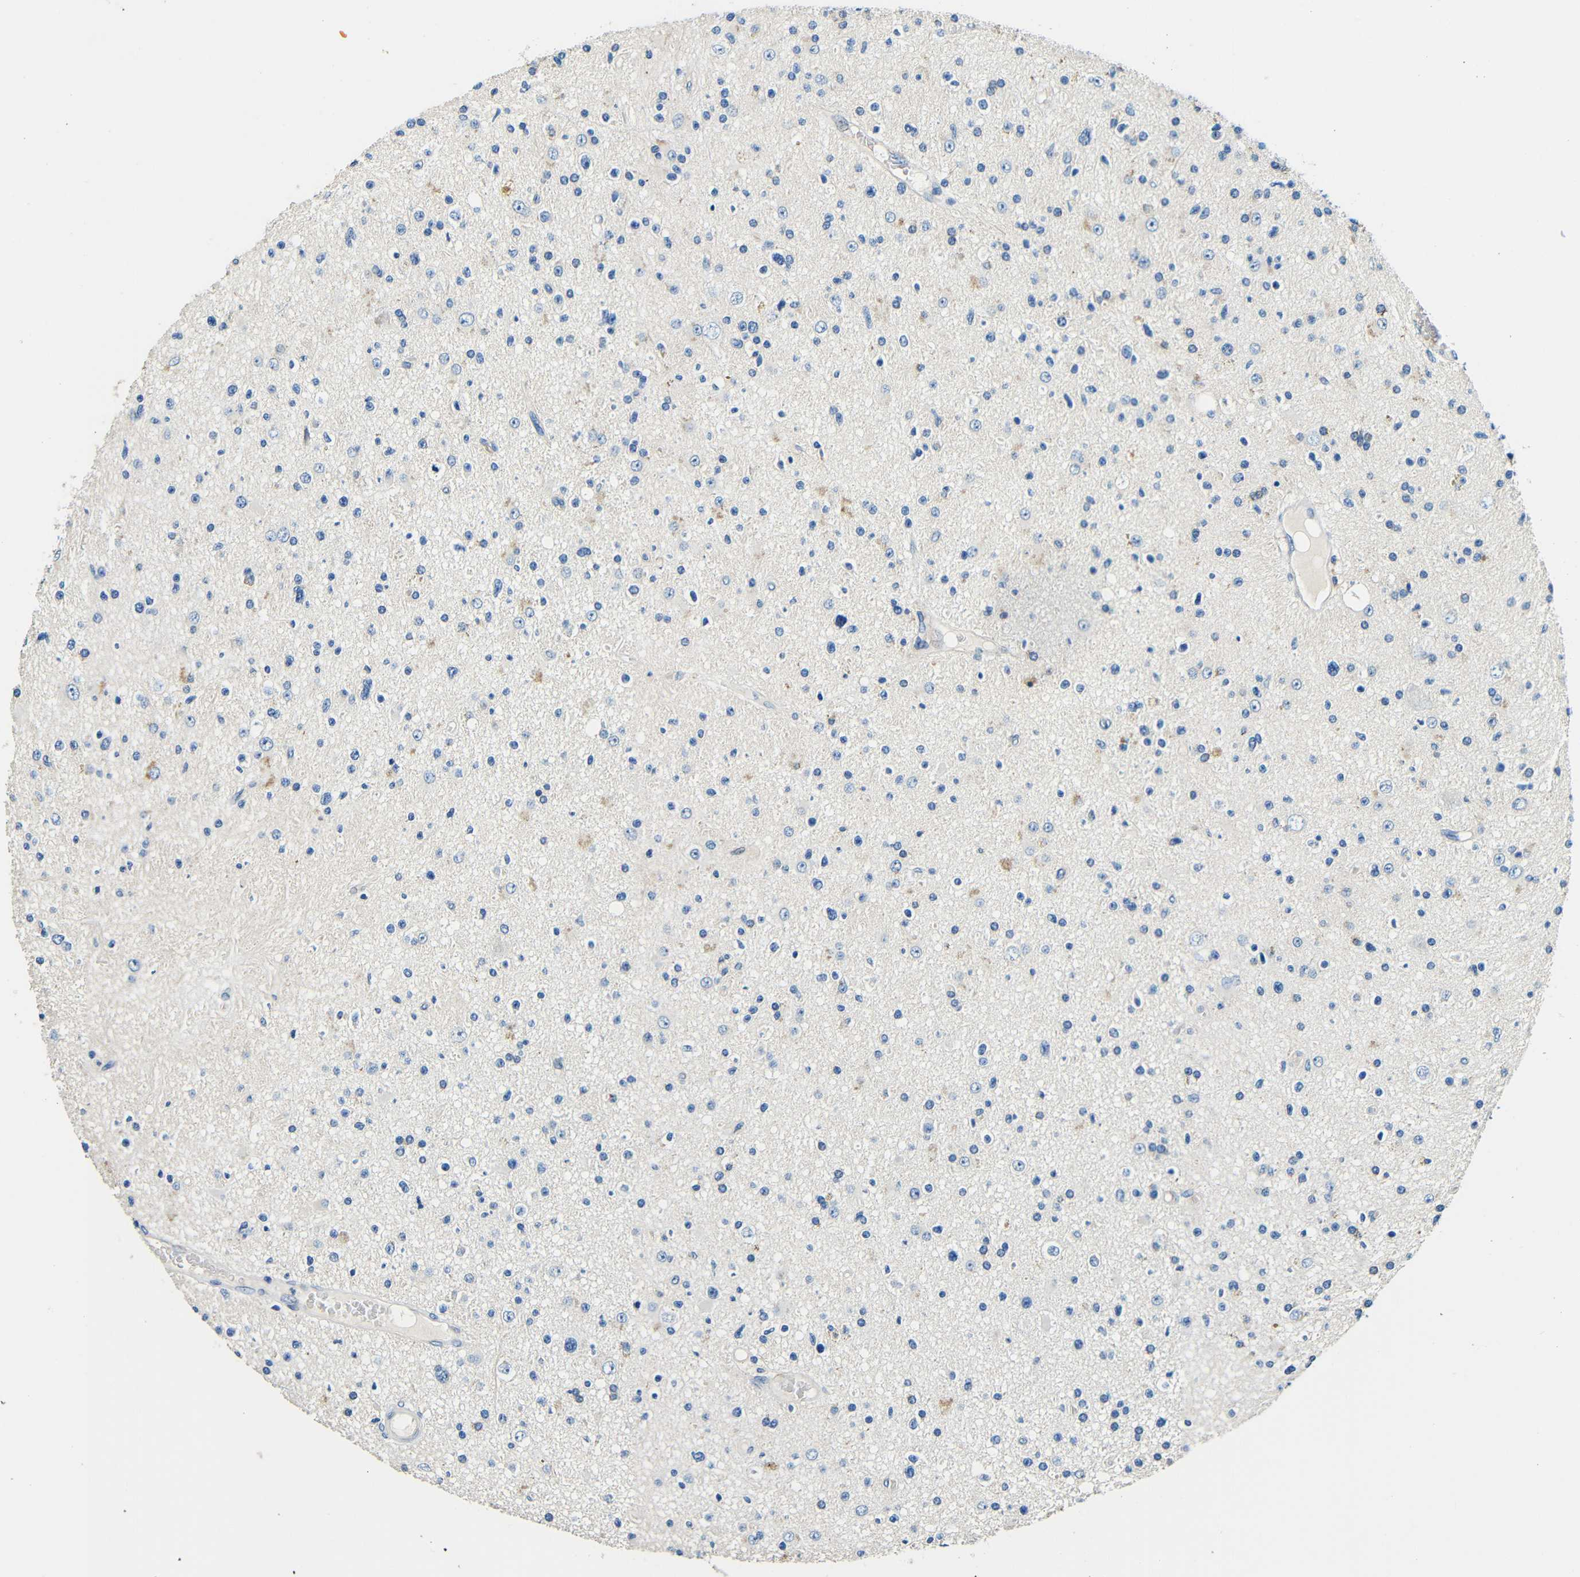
{"staining": {"intensity": "weak", "quantity": "<25%", "location": "cytoplasmic/membranous"}, "tissue": "glioma", "cell_type": "Tumor cells", "image_type": "cancer", "snomed": [{"axis": "morphology", "description": "Glioma, malignant, High grade"}, {"axis": "topography", "description": "Brain"}], "caption": "Immunohistochemistry histopathology image of glioma stained for a protein (brown), which demonstrates no expression in tumor cells.", "gene": "FMO5", "patient": {"sex": "male", "age": 33}}